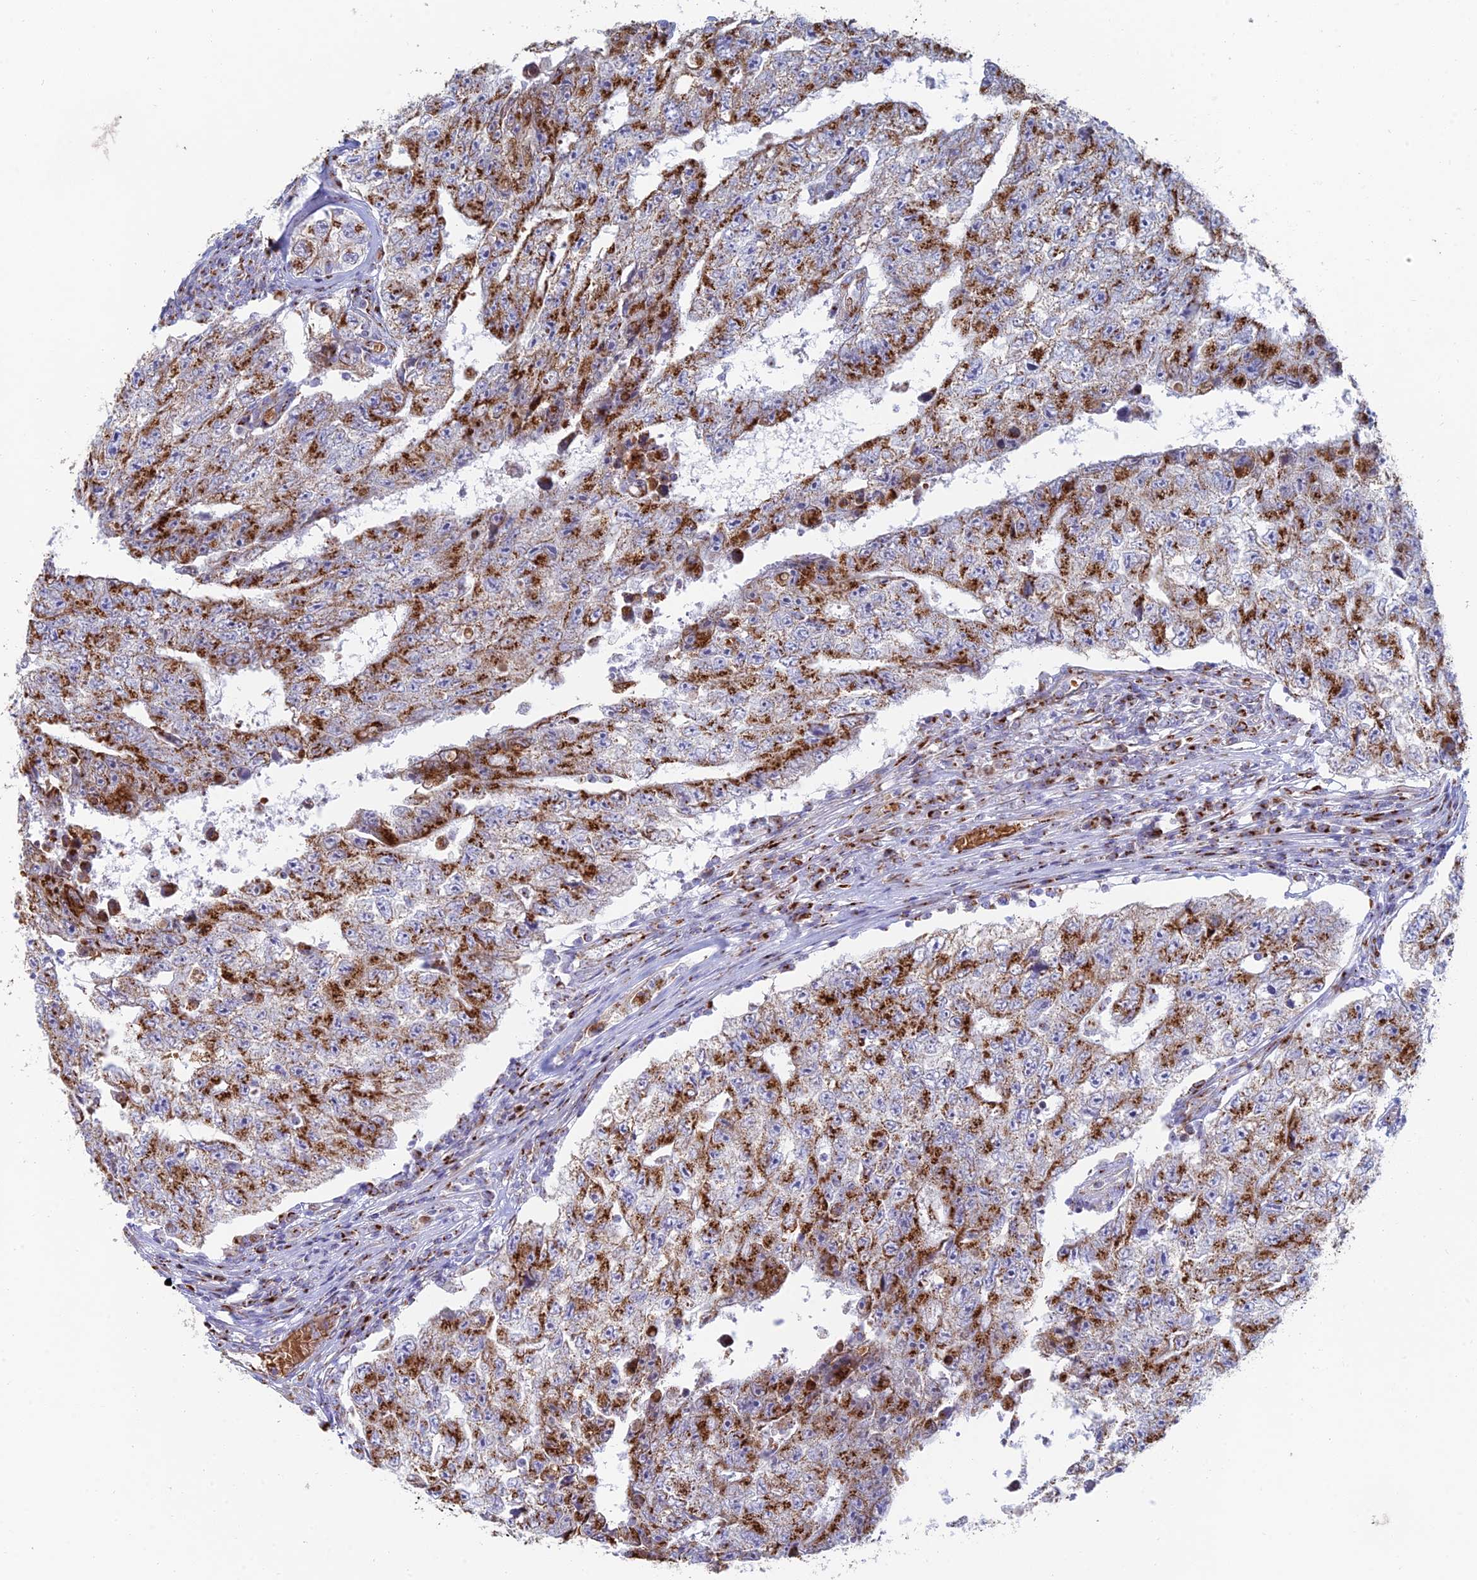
{"staining": {"intensity": "strong", "quantity": "25%-75%", "location": "cytoplasmic/membranous"}, "tissue": "testis cancer", "cell_type": "Tumor cells", "image_type": "cancer", "snomed": [{"axis": "morphology", "description": "Carcinoma, Embryonal, NOS"}, {"axis": "topography", "description": "Testis"}], "caption": "A histopathology image of human testis cancer (embryonal carcinoma) stained for a protein exhibits strong cytoplasmic/membranous brown staining in tumor cells.", "gene": "HS2ST1", "patient": {"sex": "male", "age": 17}}